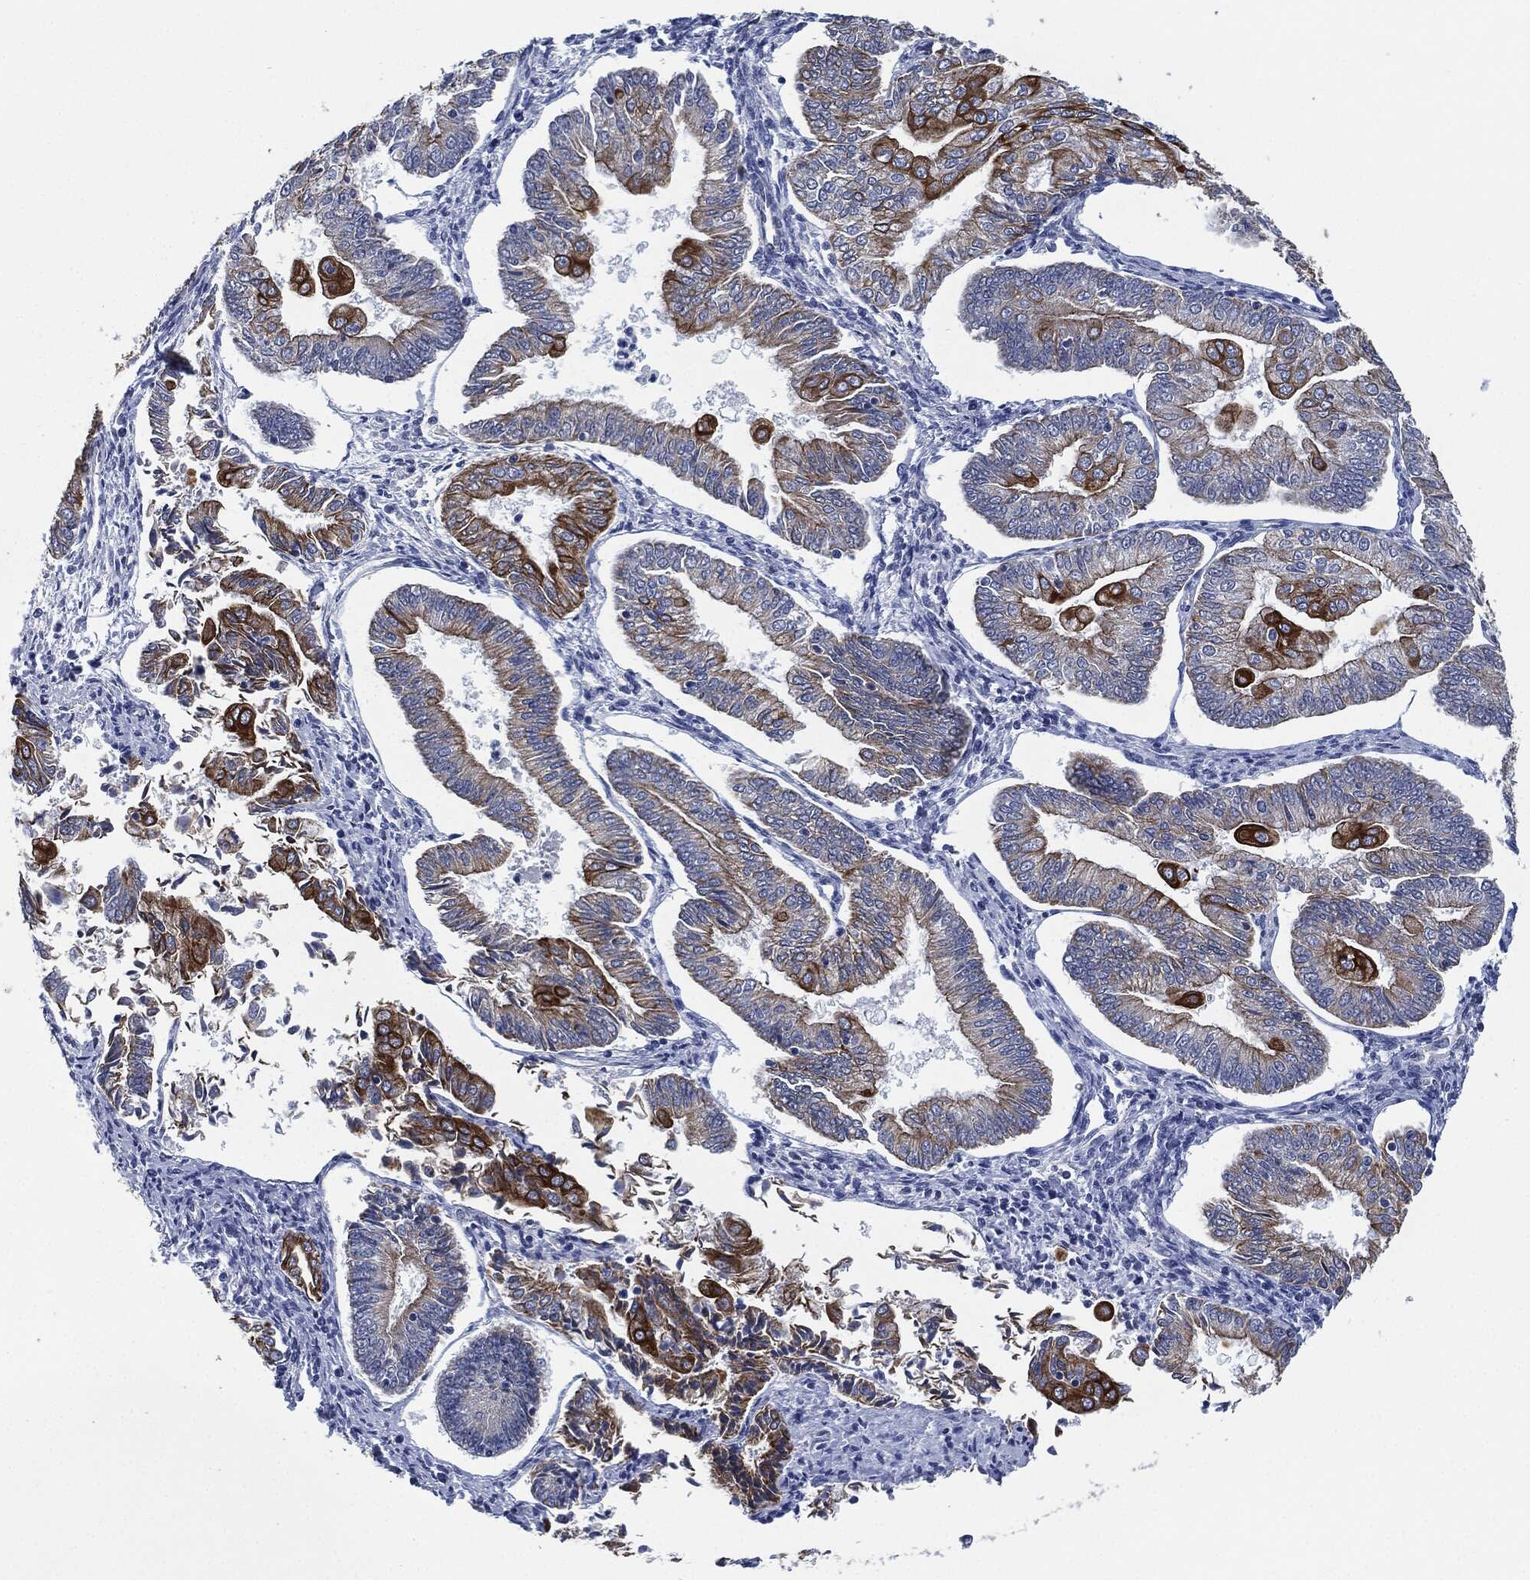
{"staining": {"intensity": "strong", "quantity": "<25%", "location": "cytoplasmic/membranous"}, "tissue": "endometrial cancer", "cell_type": "Tumor cells", "image_type": "cancer", "snomed": [{"axis": "morphology", "description": "Adenocarcinoma, NOS"}, {"axis": "topography", "description": "Endometrium"}], "caption": "Protein expression by IHC demonstrates strong cytoplasmic/membranous expression in about <25% of tumor cells in adenocarcinoma (endometrial).", "gene": "SHROOM2", "patient": {"sex": "female", "age": 56}}